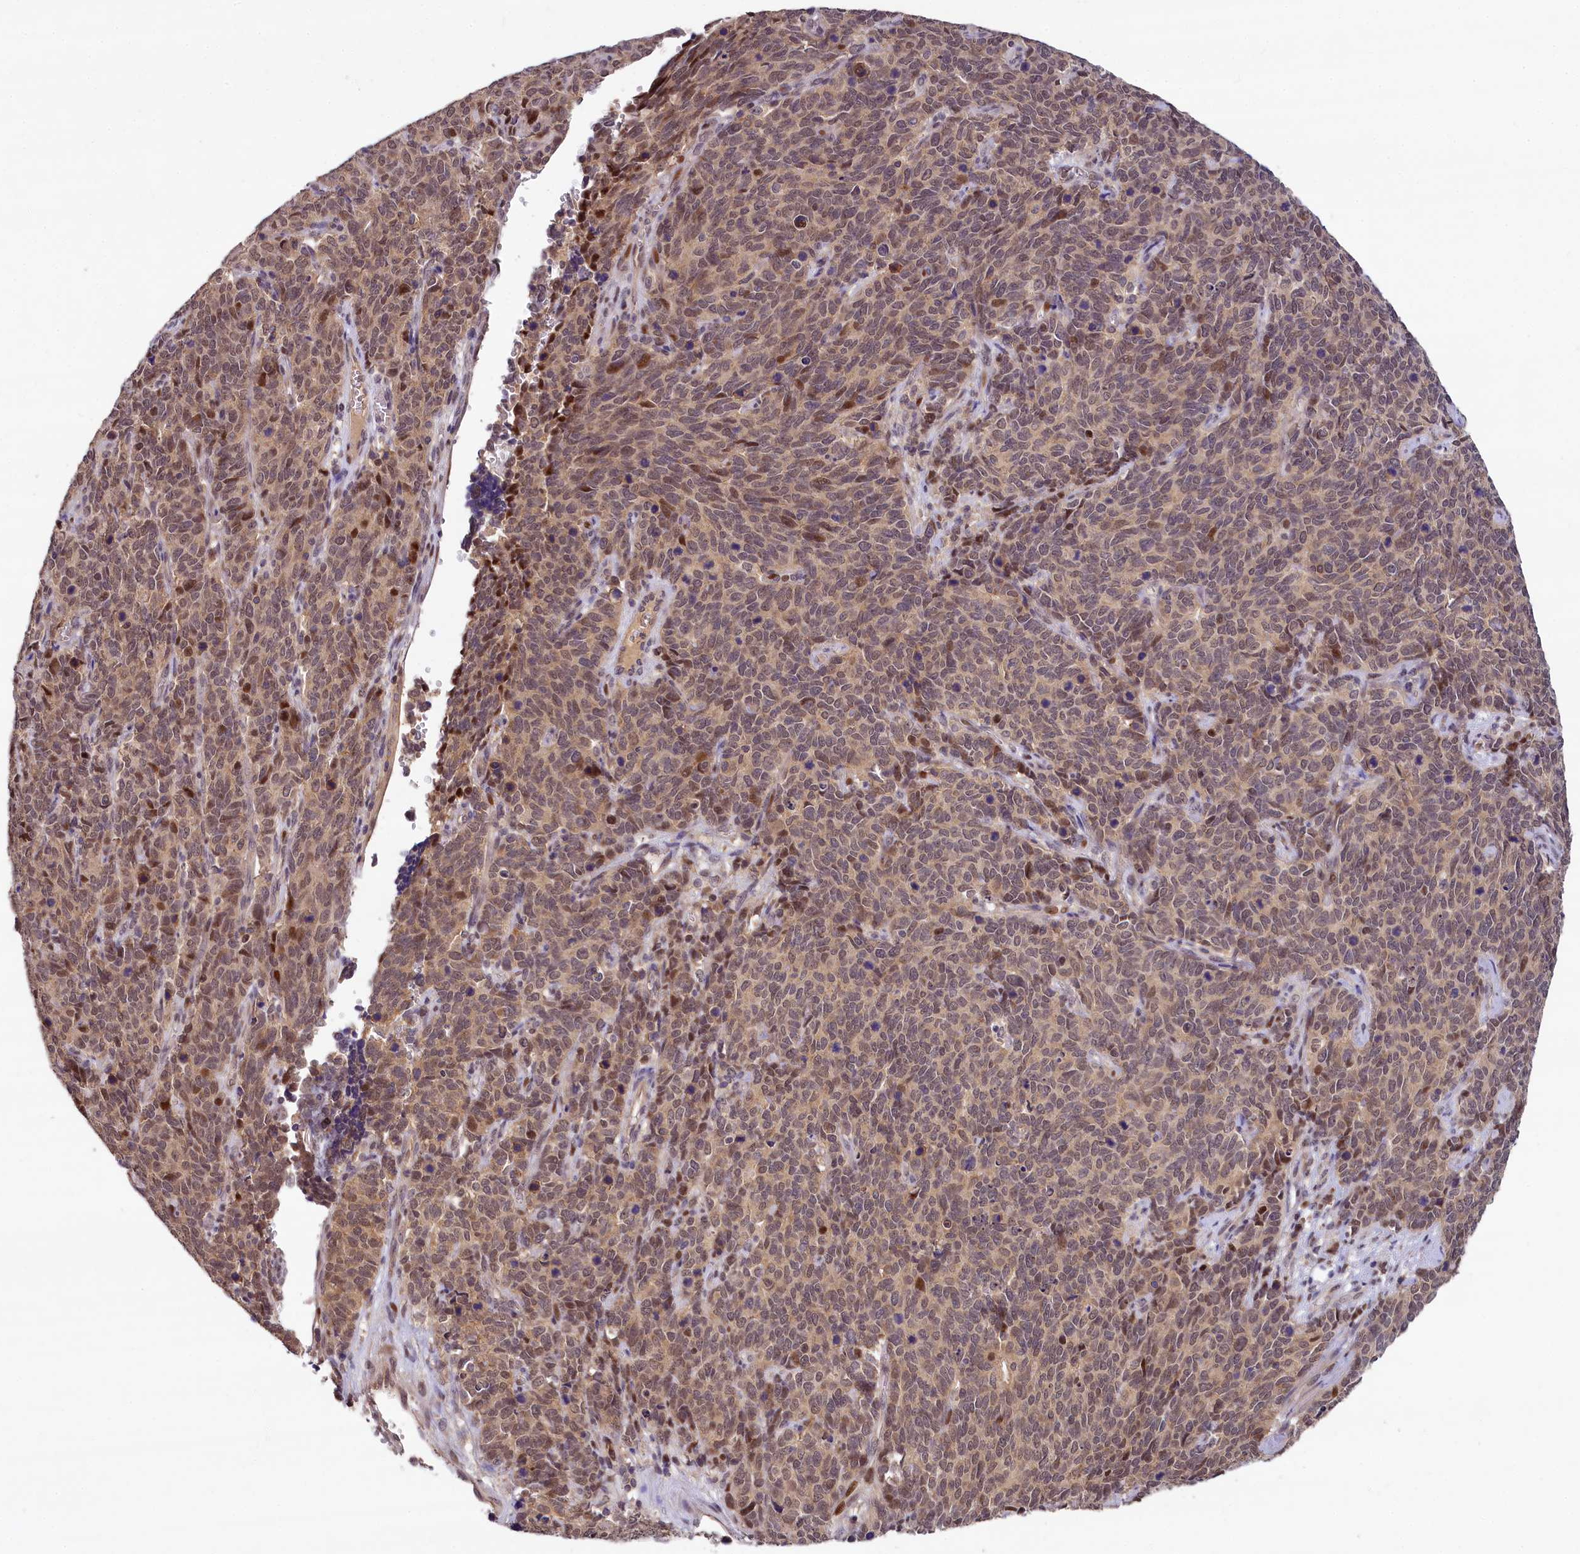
{"staining": {"intensity": "weak", "quantity": ">75%", "location": "cytoplasmic/membranous,nuclear"}, "tissue": "cervical cancer", "cell_type": "Tumor cells", "image_type": "cancer", "snomed": [{"axis": "morphology", "description": "Squamous cell carcinoma, NOS"}, {"axis": "topography", "description": "Cervix"}], "caption": "DAB (3,3'-diaminobenzidine) immunohistochemical staining of squamous cell carcinoma (cervical) exhibits weak cytoplasmic/membranous and nuclear protein positivity in about >75% of tumor cells.", "gene": "TMEM39A", "patient": {"sex": "female", "age": 60}}